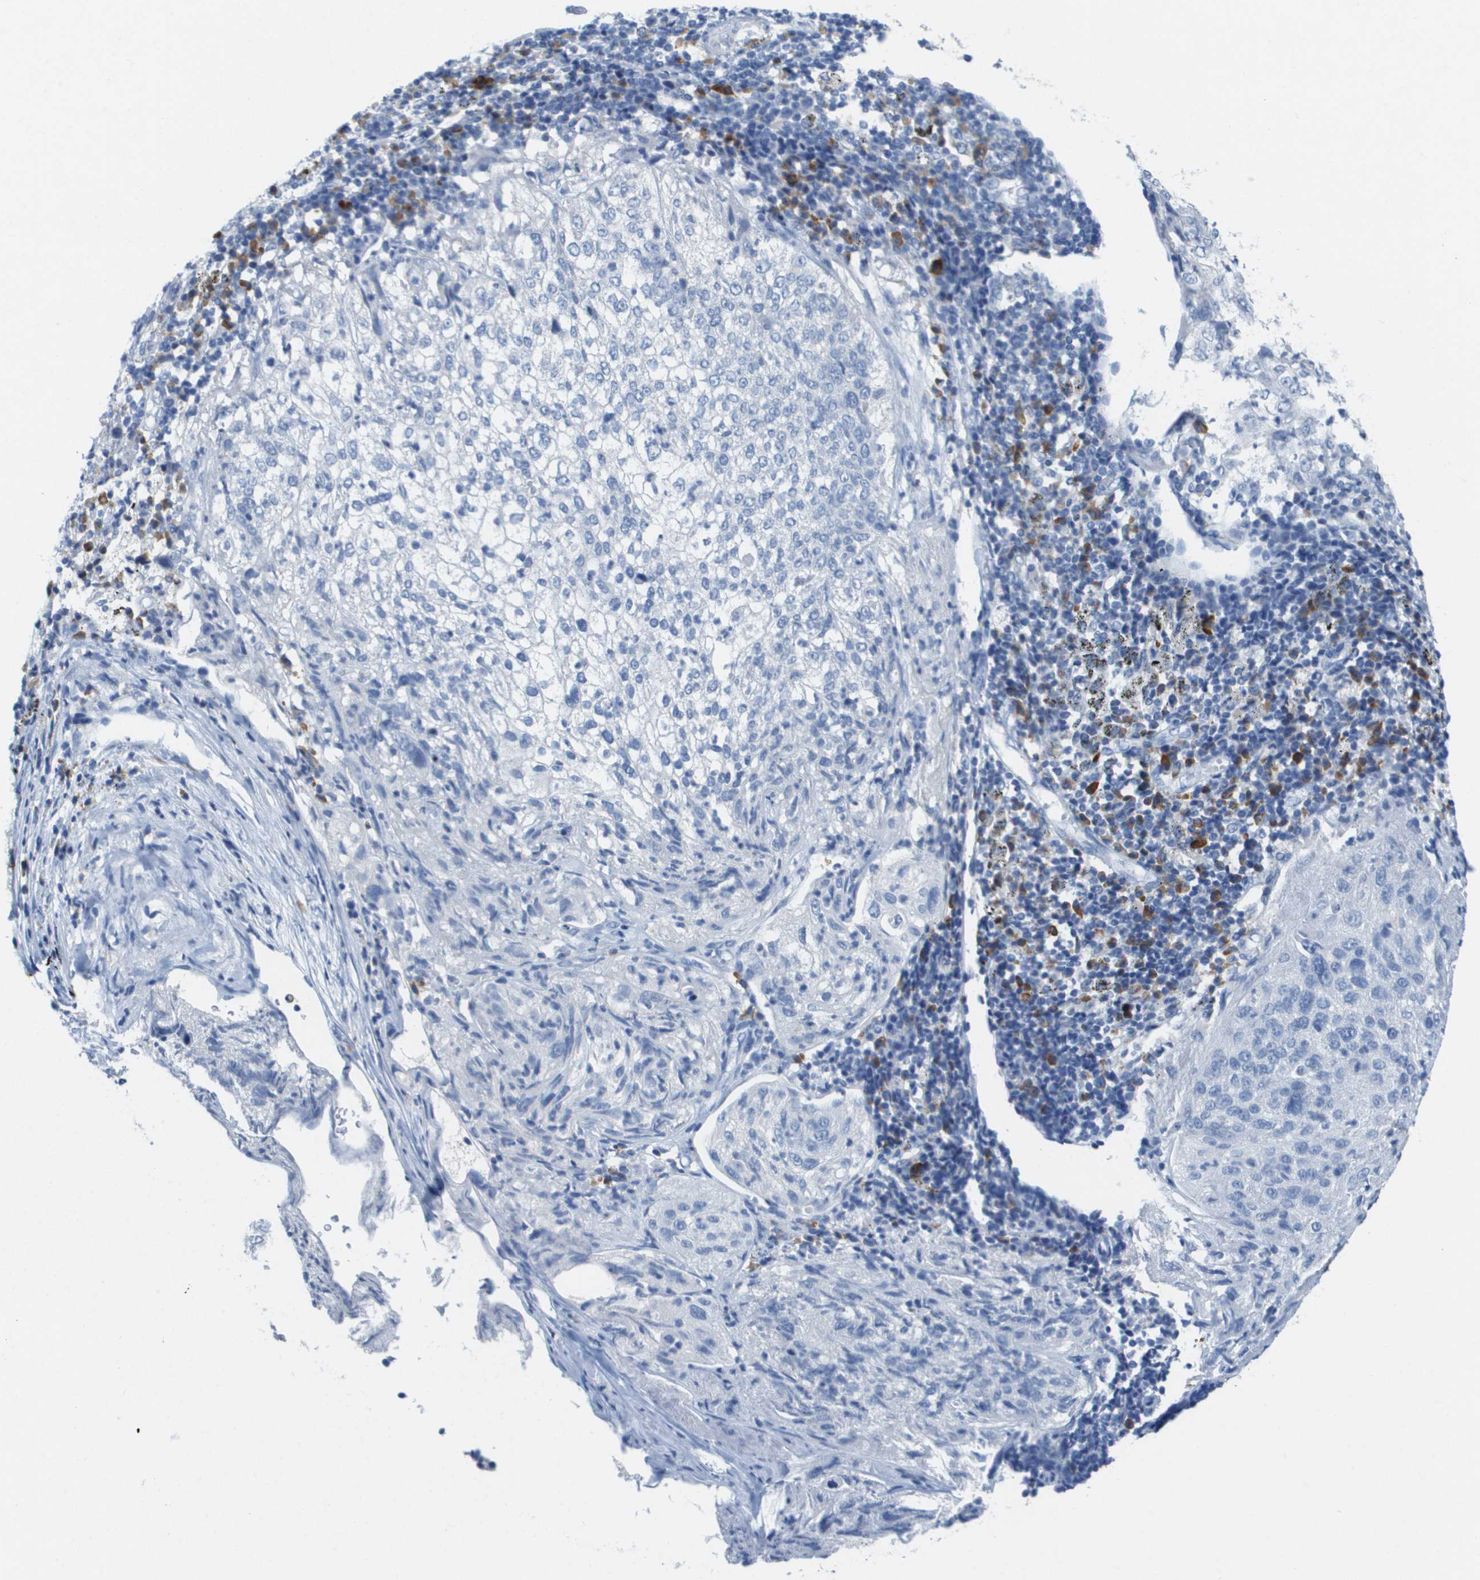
{"staining": {"intensity": "negative", "quantity": "none", "location": "none"}, "tissue": "lung cancer", "cell_type": "Tumor cells", "image_type": "cancer", "snomed": [{"axis": "morphology", "description": "Inflammation, NOS"}, {"axis": "morphology", "description": "Squamous cell carcinoma, NOS"}, {"axis": "topography", "description": "Lymph node"}, {"axis": "topography", "description": "Soft tissue"}, {"axis": "topography", "description": "Lung"}], "caption": "Squamous cell carcinoma (lung) was stained to show a protein in brown. There is no significant expression in tumor cells.", "gene": "CD3G", "patient": {"sex": "male", "age": 66}}